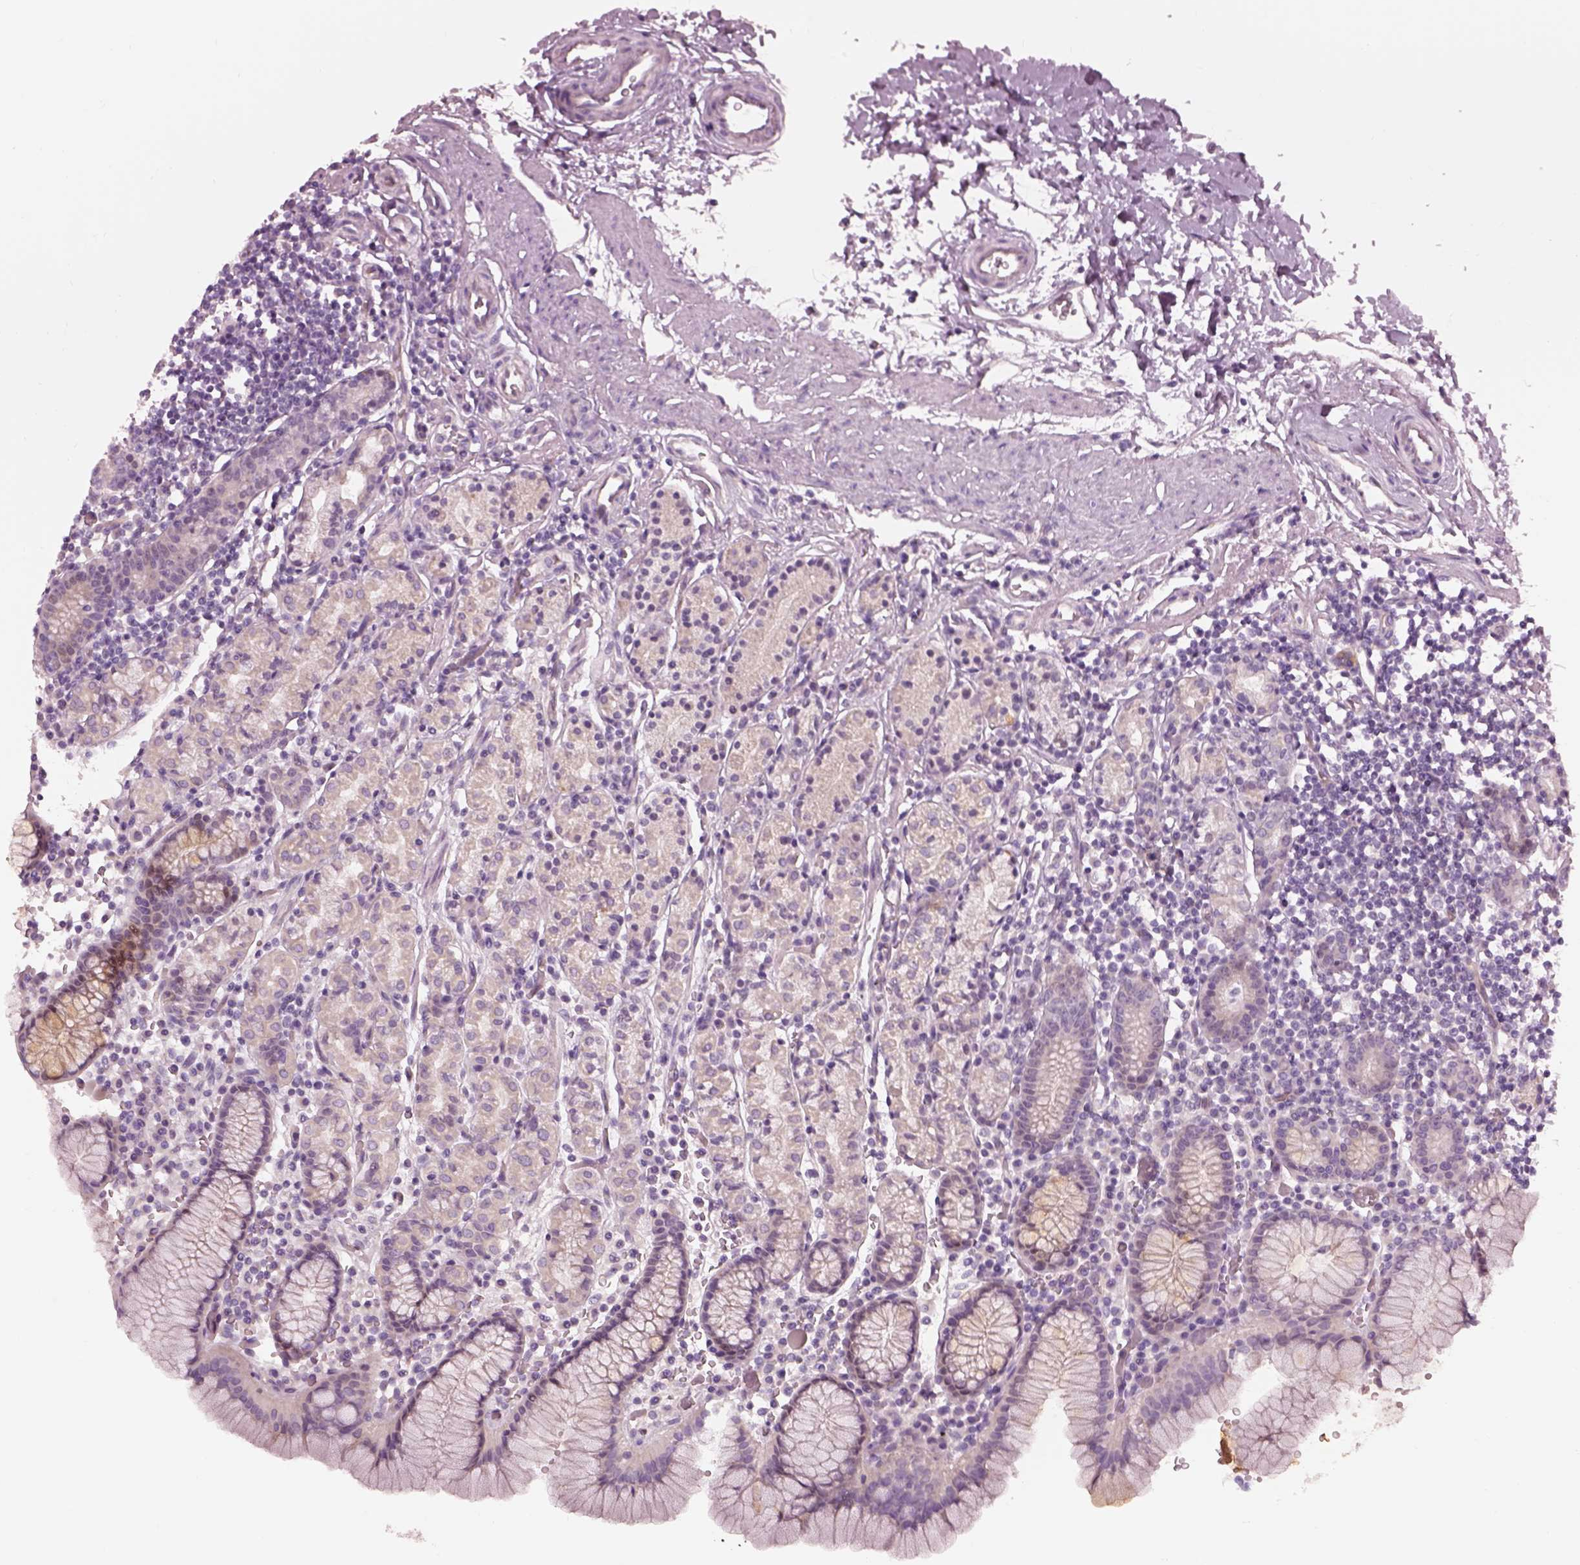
{"staining": {"intensity": "negative", "quantity": "none", "location": "none"}, "tissue": "stomach", "cell_type": "Glandular cells", "image_type": "normal", "snomed": [{"axis": "morphology", "description": "Normal tissue, NOS"}, {"axis": "topography", "description": "Stomach, upper"}, {"axis": "topography", "description": "Stomach"}], "caption": "This is an immunohistochemistry histopathology image of normal stomach. There is no positivity in glandular cells.", "gene": "CACNG4", "patient": {"sex": "male", "age": 62}}